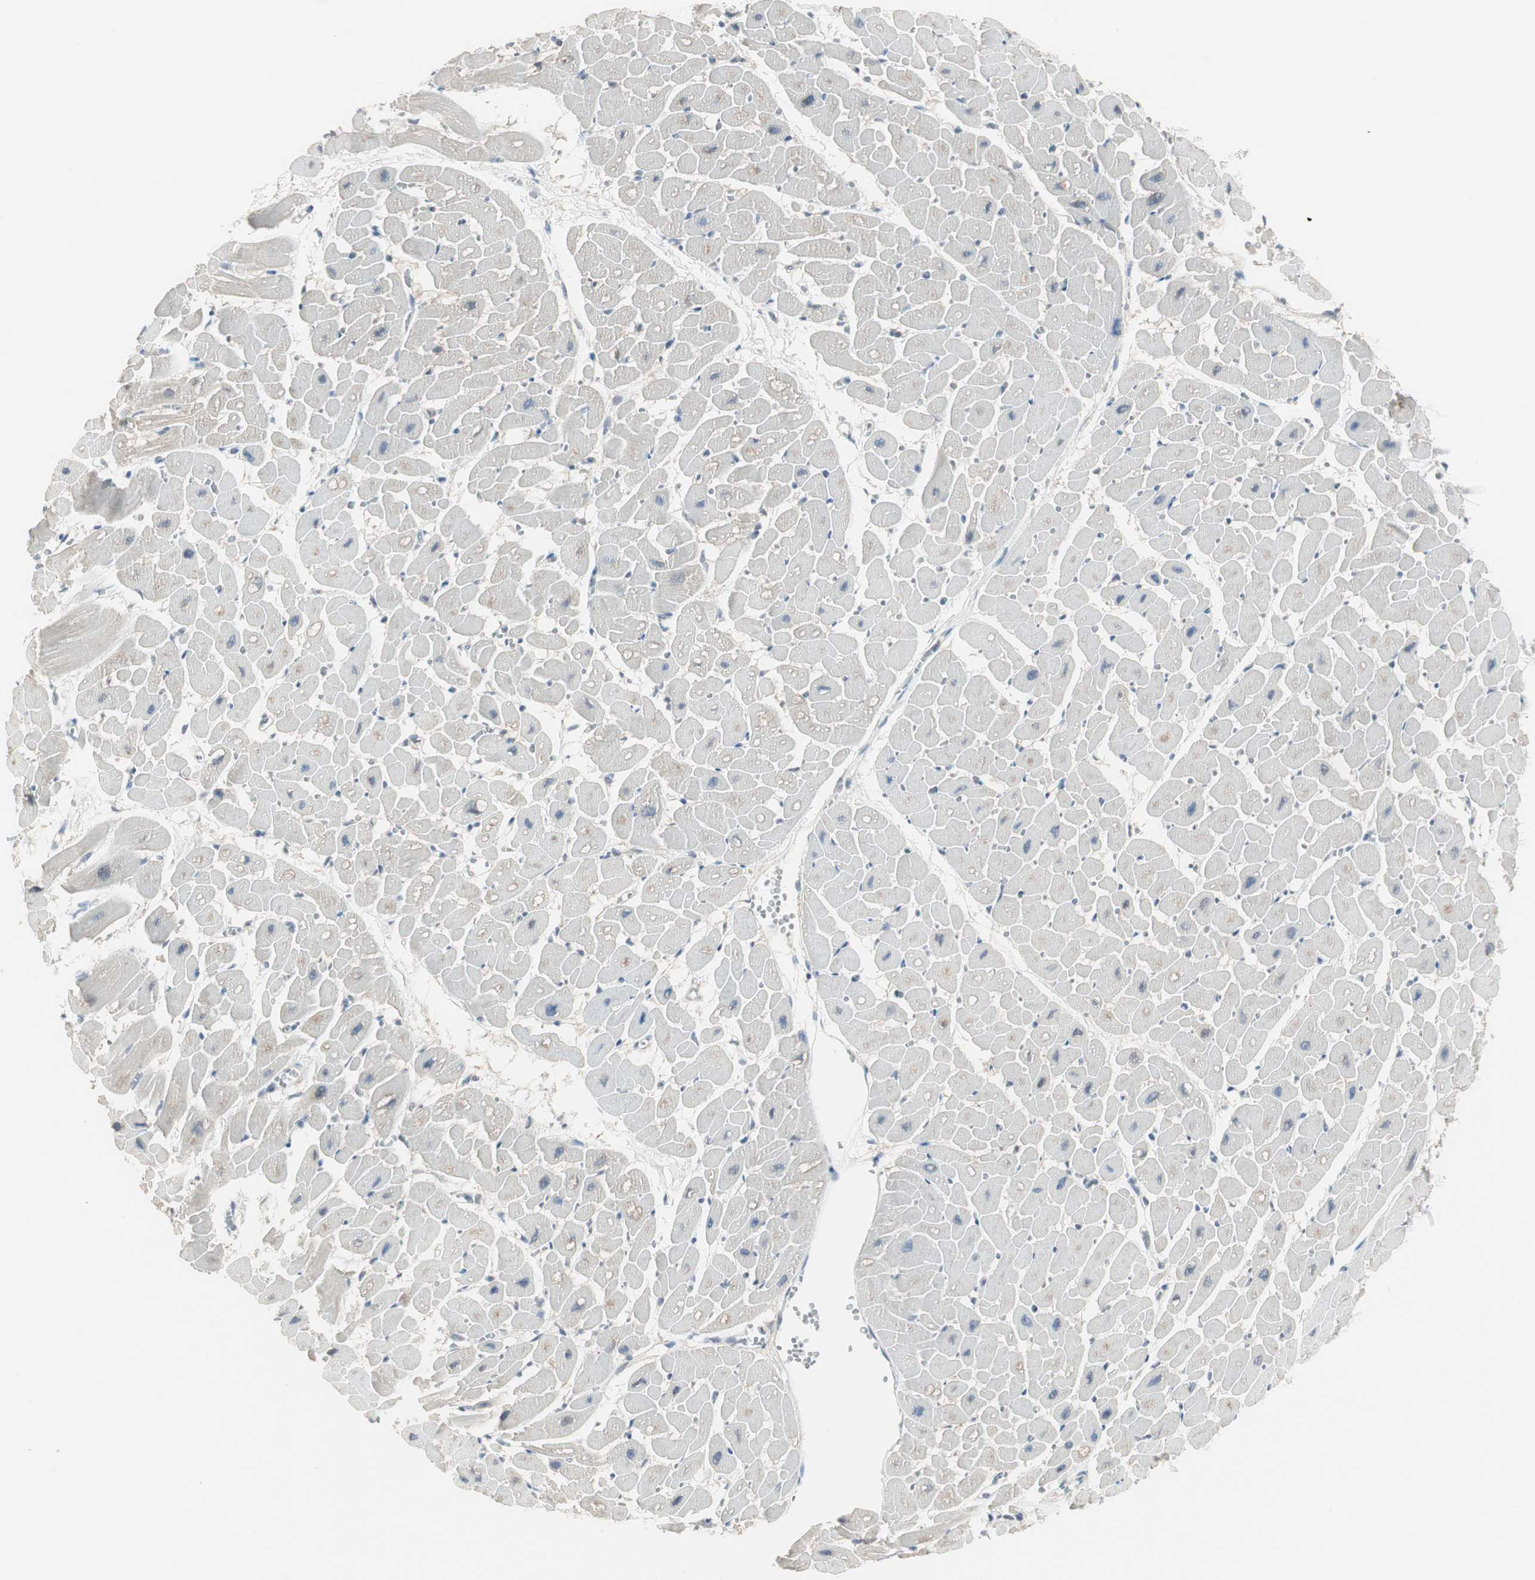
{"staining": {"intensity": "moderate", "quantity": "<25%", "location": "cytoplasmic/membranous"}, "tissue": "heart muscle", "cell_type": "Cardiomyocytes", "image_type": "normal", "snomed": [{"axis": "morphology", "description": "Normal tissue, NOS"}, {"axis": "topography", "description": "Heart"}], "caption": "IHC (DAB (3,3'-diaminobenzidine)) staining of unremarkable heart muscle exhibits moderate cytoplasmic/membranous protein staining in about <25% of cardiomyocytes.", "gene": "PDZK1", "patient": {"sex": "male", "age": 45}}